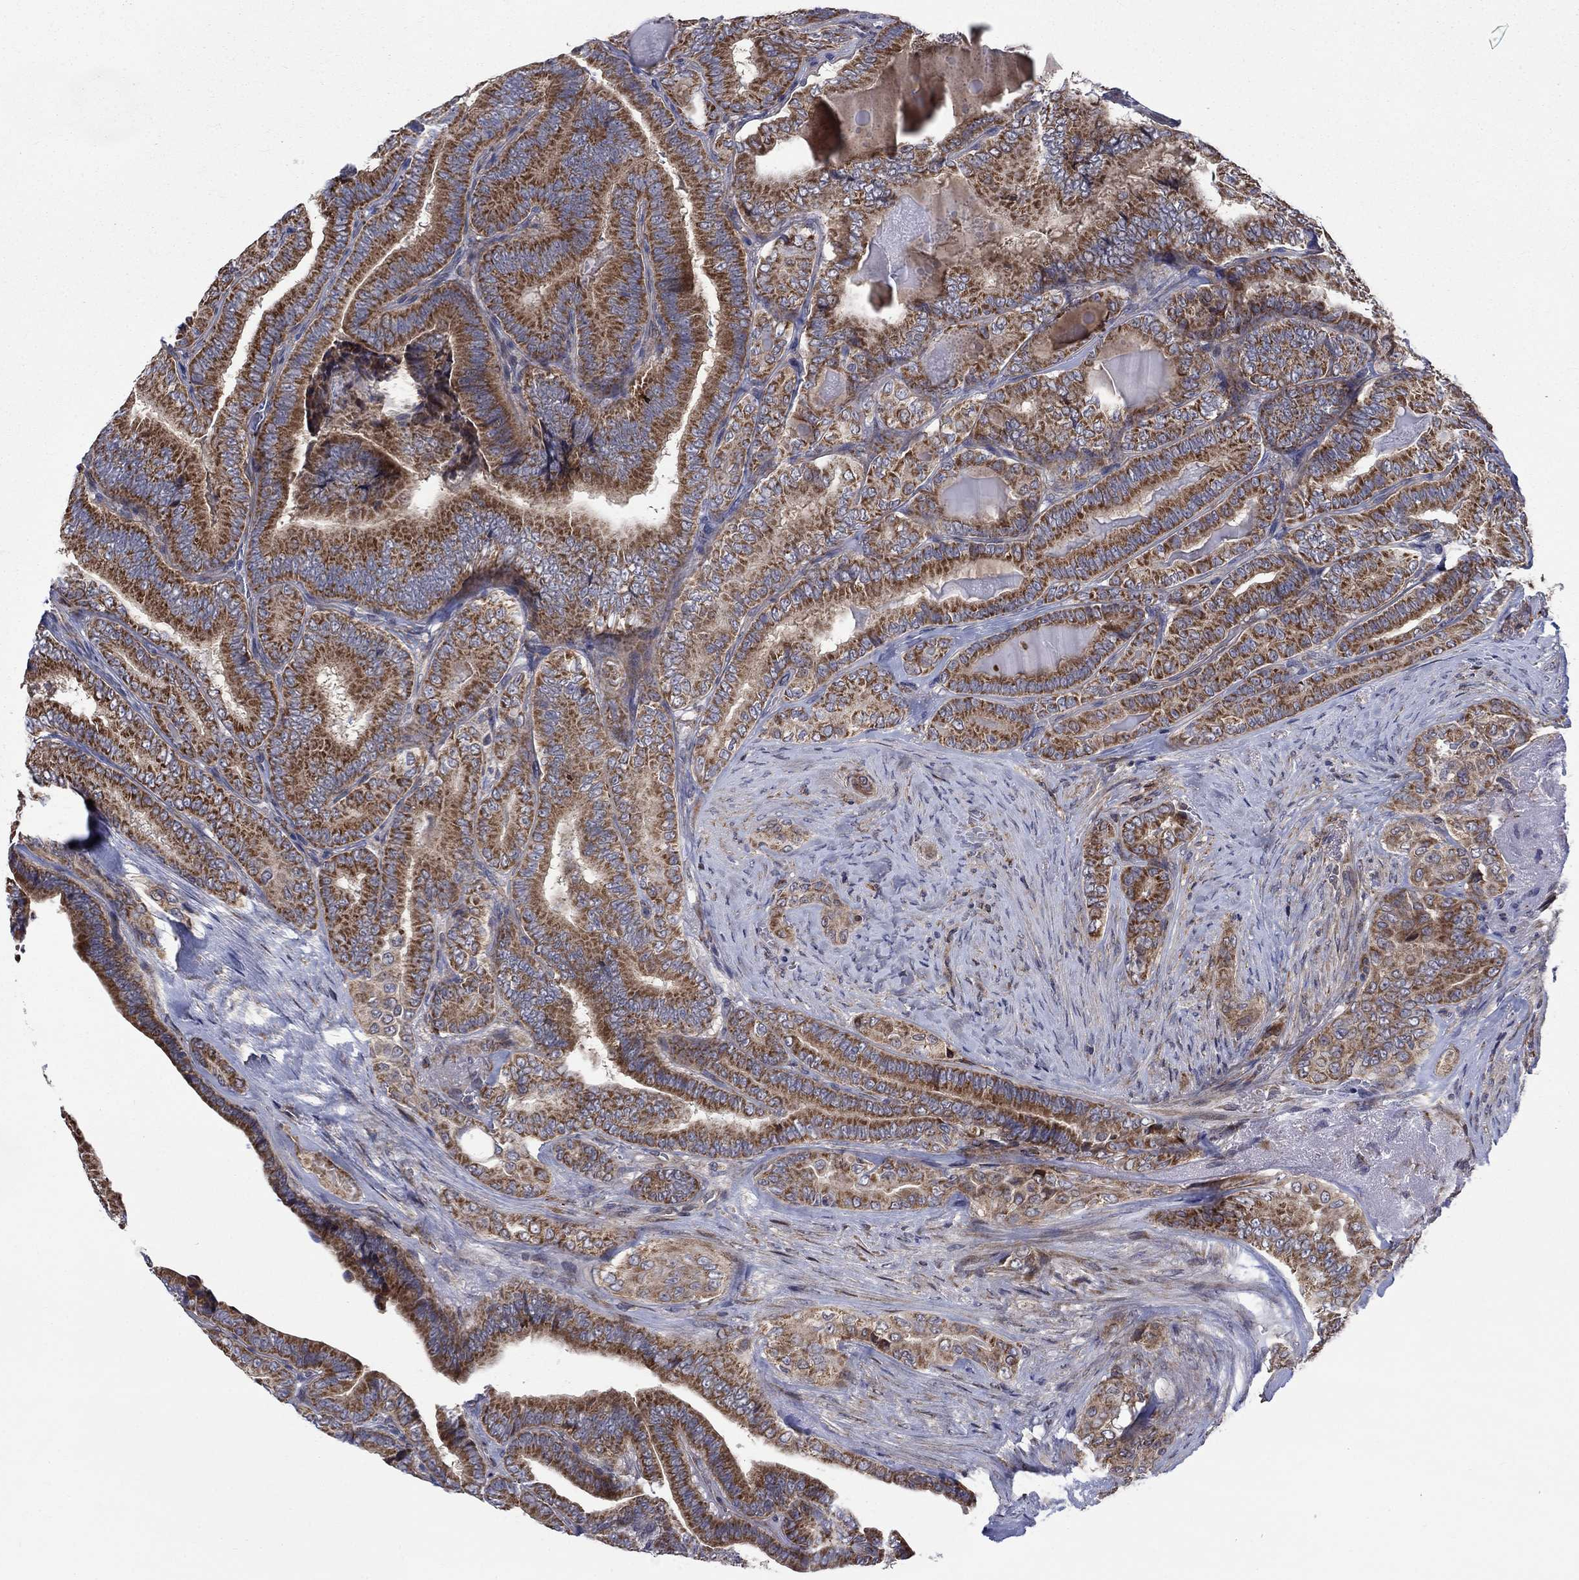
{"staining": {"intensity": "strong", "quantity": ">75%", "location": "cytoplasmic/membranous"}, "tissue": "thyroid cancer", "cell_type": "Tumor cells", "image_type": "cancer", "snomed": [{"axis": "morphology", "description": "Papillary adenocarcinoma, NOS"}, {"axis": "topography", "description": "Thyroid gland"}], "caption": "IHC of thyroid cancer (papillary adenocarcinoma) displays high levels of strong cytoplasmic/membranous expression in approximately >75% of tumor cells.", "gene": "SLC35F2", "patient": {"sex": "male", "age": 61}}